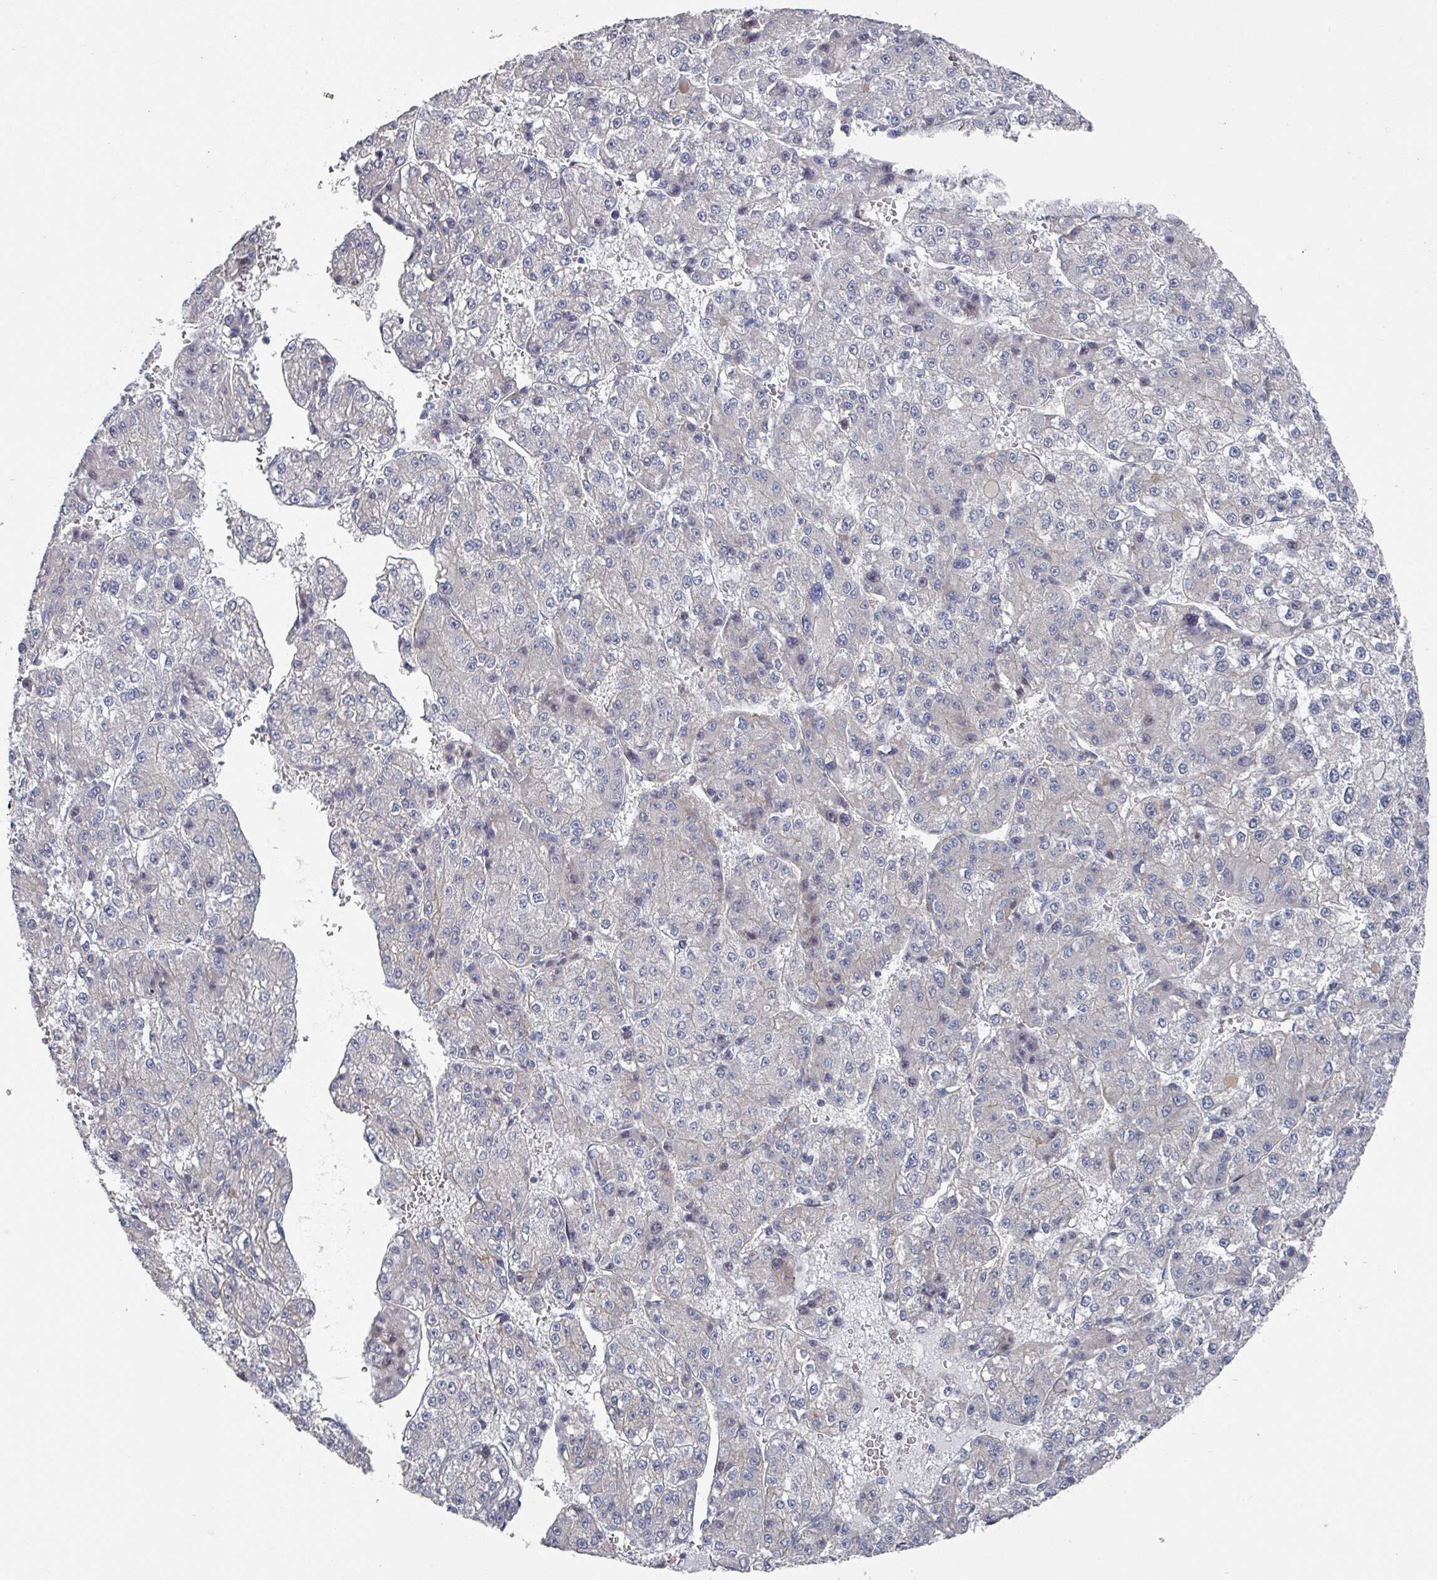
{"staining": {"intensity": "negative", "quantity": "none", "location": "none"}, "tissue": "liver cancer", "cell_type": "Tumor cells", "image_type": "cancer", "snomed": [{"axis": "morphology", "description": "Carcinoma, Hepatocellular, NOS"}, {"axis": "topography", "description": "Liver"}], "caption": "Tumor cells are negative for protein expression in human liver hepatocellular carcinoma.", "gene": "EFL1", "patient": {"sex": "female", "age": 73}}